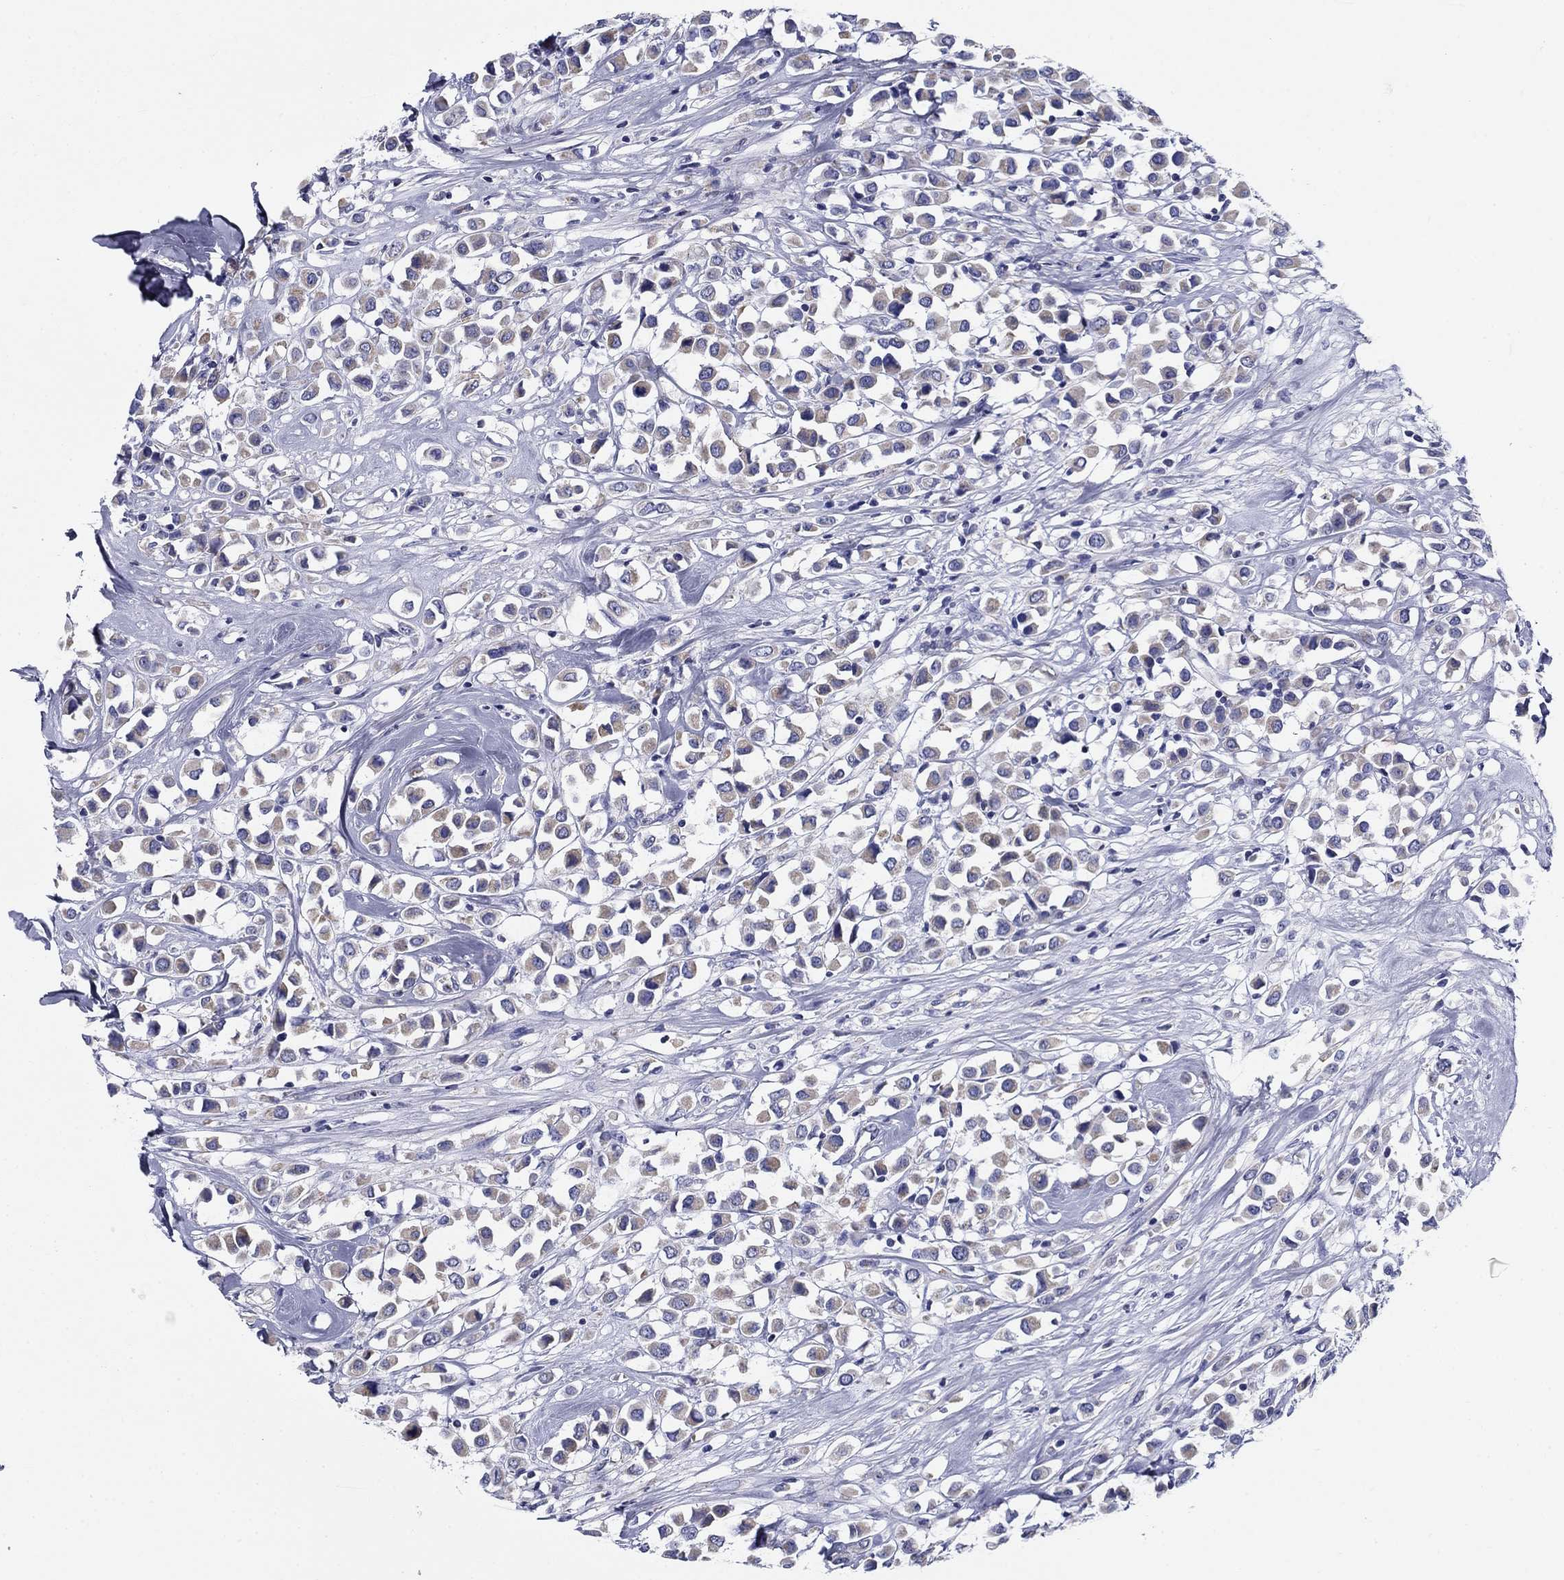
{"staining": {"intensity": "weak", "quantity": "<25%", "location": "cytoplasmic/membranous"}, "tissue": "breast cancer", "cell_type": "Tumor cells", "image_type": "cancer", "snomed": [{"axis": "morphology", "description": "Duct carcinoma"}, {"axis": "topography", "description": "Breast"}], "caption": "IHC of human breast infiltrating ductal carcinoma shows no positivity in tumor cells.", "gene": "UPB1", "patient": {"sex": "female", "age": 61}}